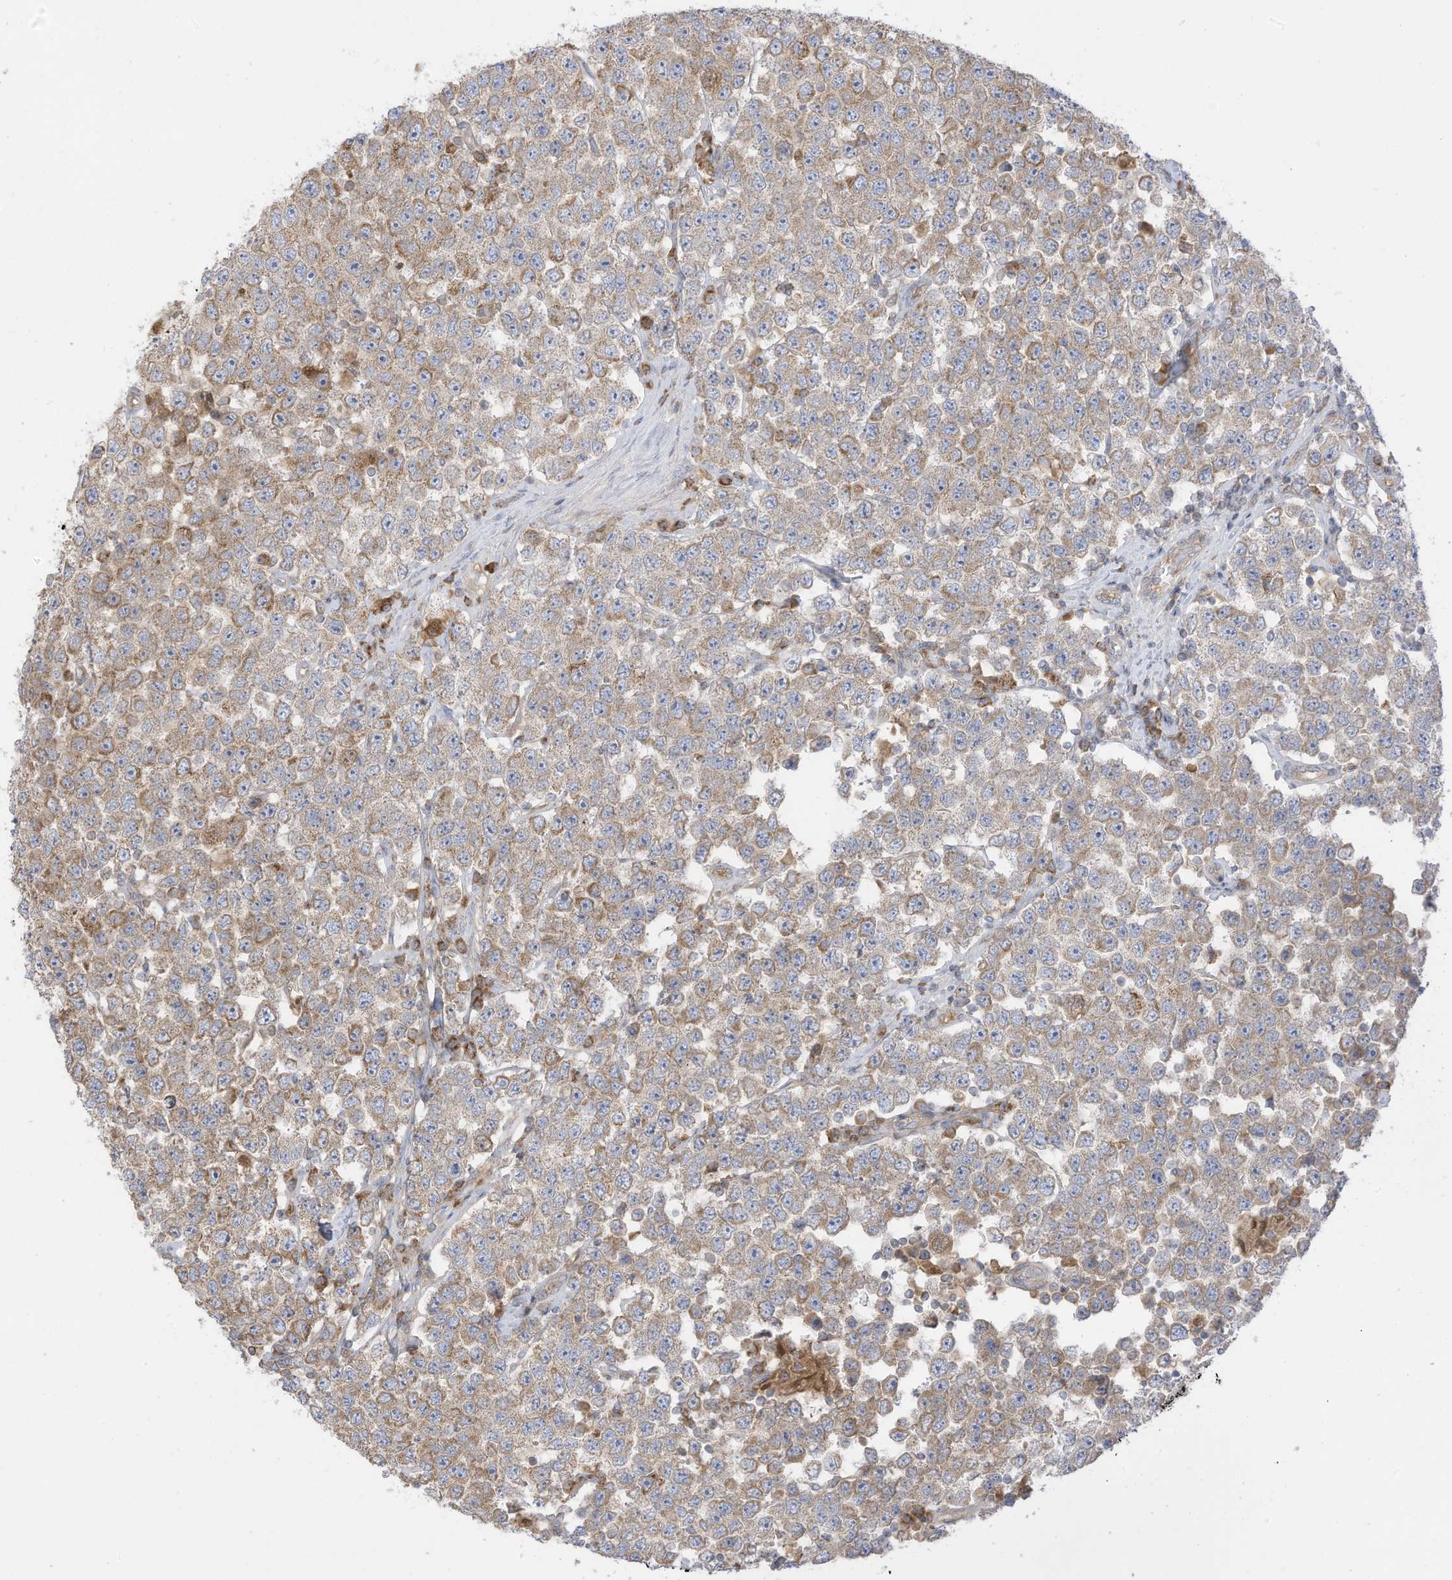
{"staining": {"intensity": "moderate", "quantity": ">75%", "location": "cytoplasmic/membranous"}, "tissue": "testis cancer", "cell_type": "Tumor cells", "image_type": "cancer", "snomed": [{"axis": "morphology", "description": "Seminoma, NOS"}, {"axis": "topography", "description": "Testis"}], "caption": "Seminoma (testis) stained with a protein marker shows moderate staining in tumor cells.", "gene": "CGAS", "patient": {"sex": "male", "age": 28}}